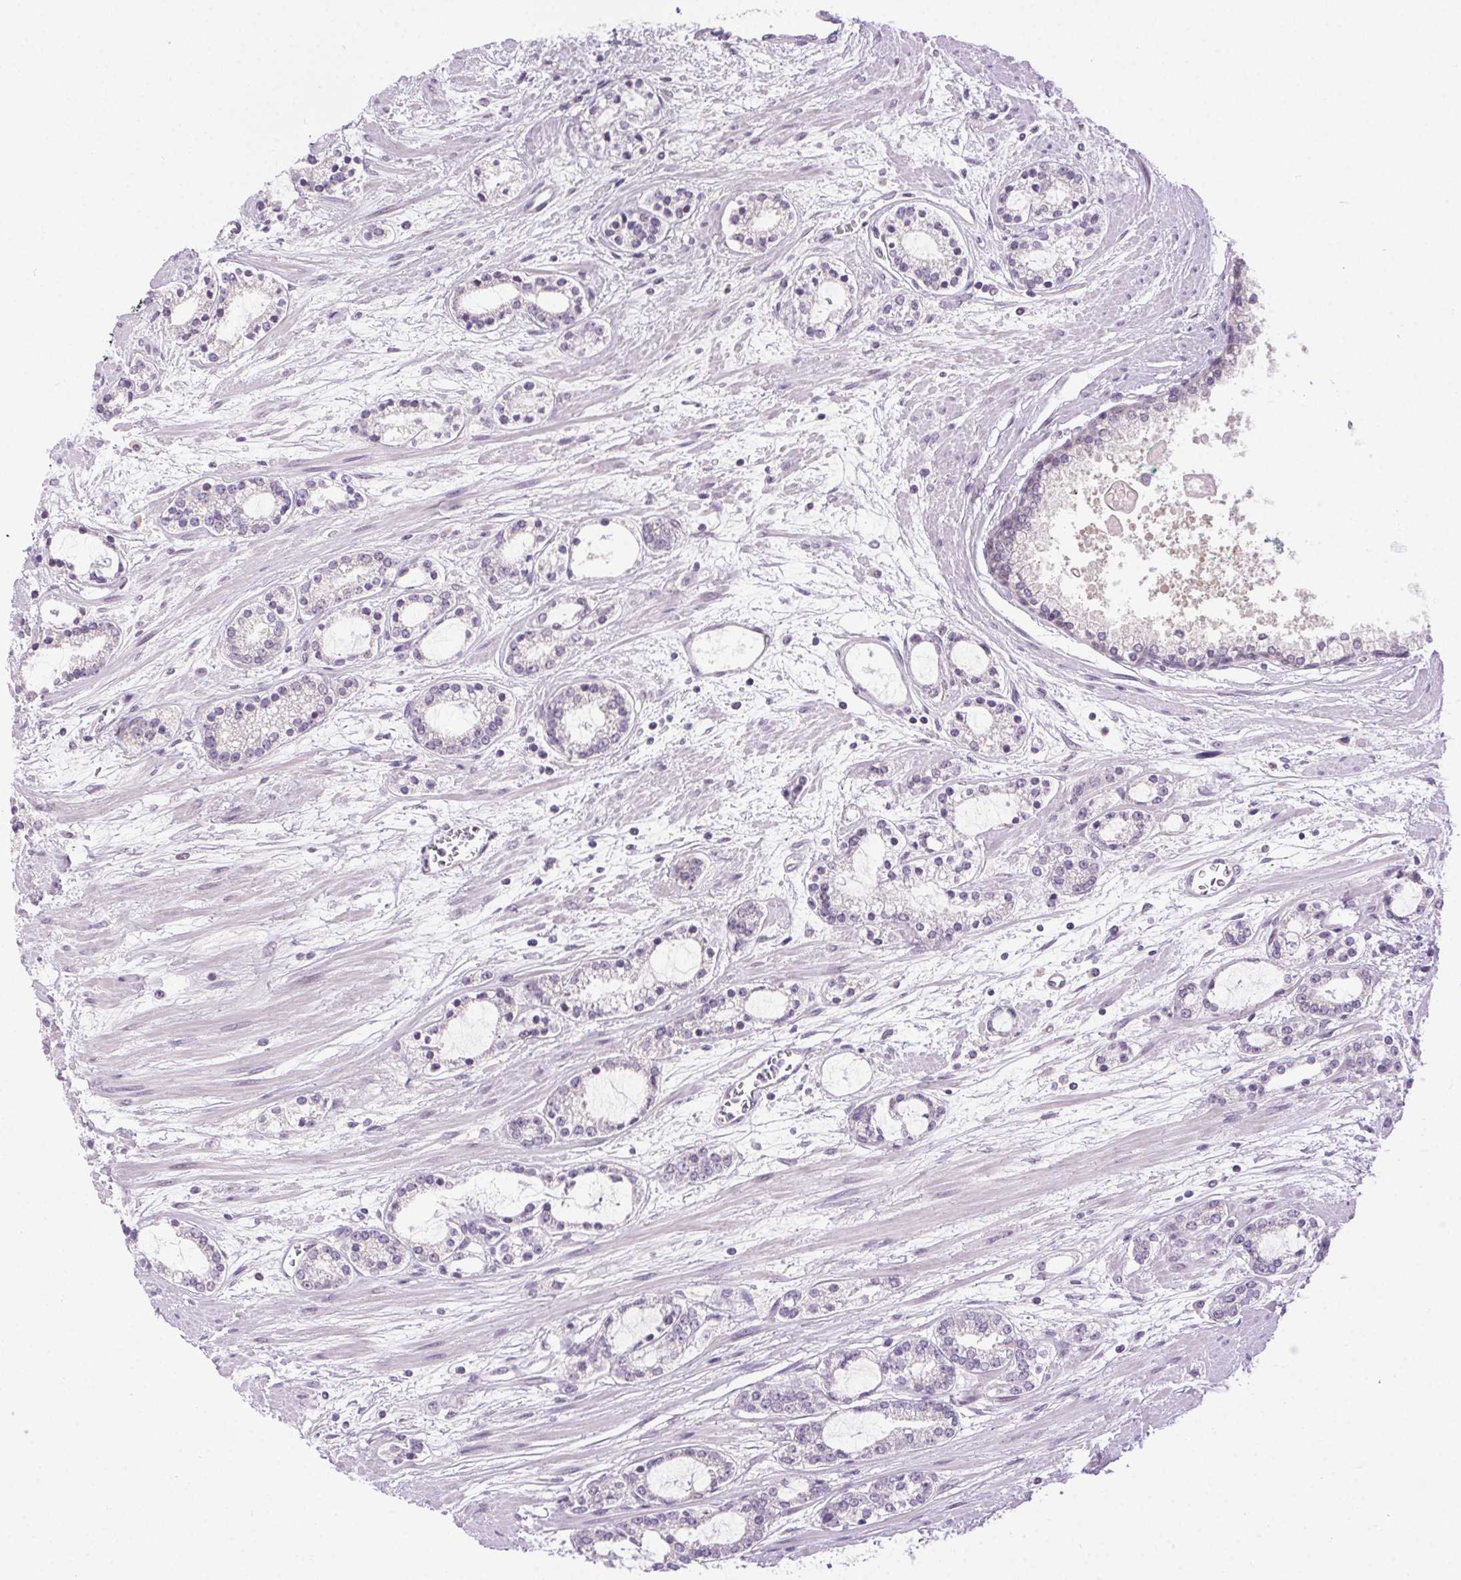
{"staining": {"intensity": "negative", "quantity": "none", "location": "none"}, "tissue": "prostate cancer", "cell_type": "Tumor cells", "image_type": "cancer", "snomed": [{"axis": "morphology", "description": "Adenocarcinoma, Medium grade"}, {"axis": "topography", "description": "Prostate"}], "caption": "This is an immunohistochemistry (IHC) image of human prostate cancer. There is no expression in tumor cells.", "gene": "SYT11", "patient": {"sex": "male", "age": 57}}